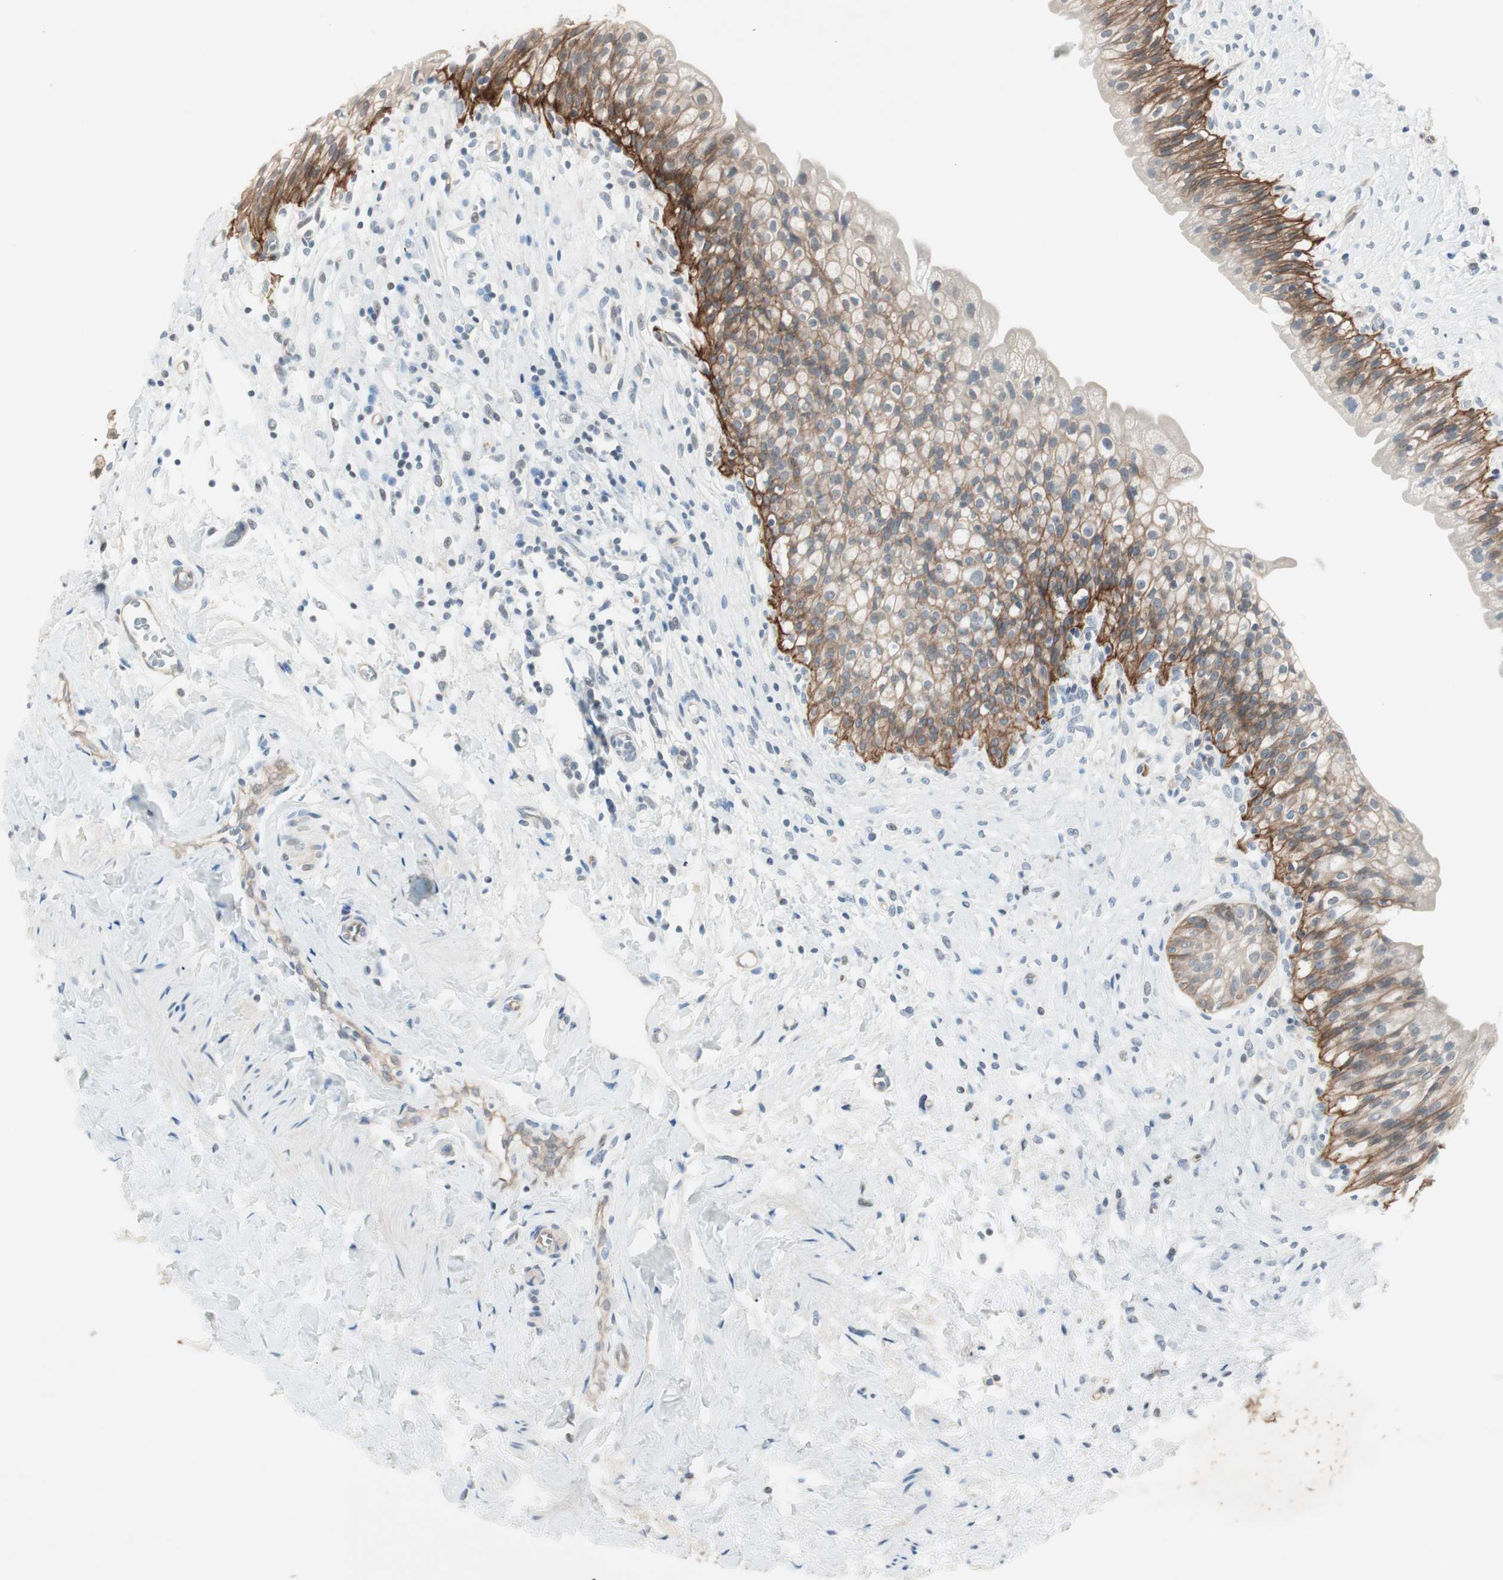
{"staining": {"intensity": "strong", "quantity": "25%-75%", "location": "cytoplasmic/membranous"}, "tissue": "urinary bladder", "cell_type": "Urothelial cells", "image_type": "normal", "snomed": [{"axis": "morphology", "description": "Normal tissue, NOS"}, {"axis": "morphology", "description": "Inflammation, NOS"}, {"axis": "topography", "description": "Urinary bladder"}], "caption": "Urinary bladder stained with a brown dye displays strong cytoplasmic/membranous positive positivity in about 25%-75% of urothelial cells.", "gene": "ITGB4", "patient": {"sex": "female", "age": 80}}